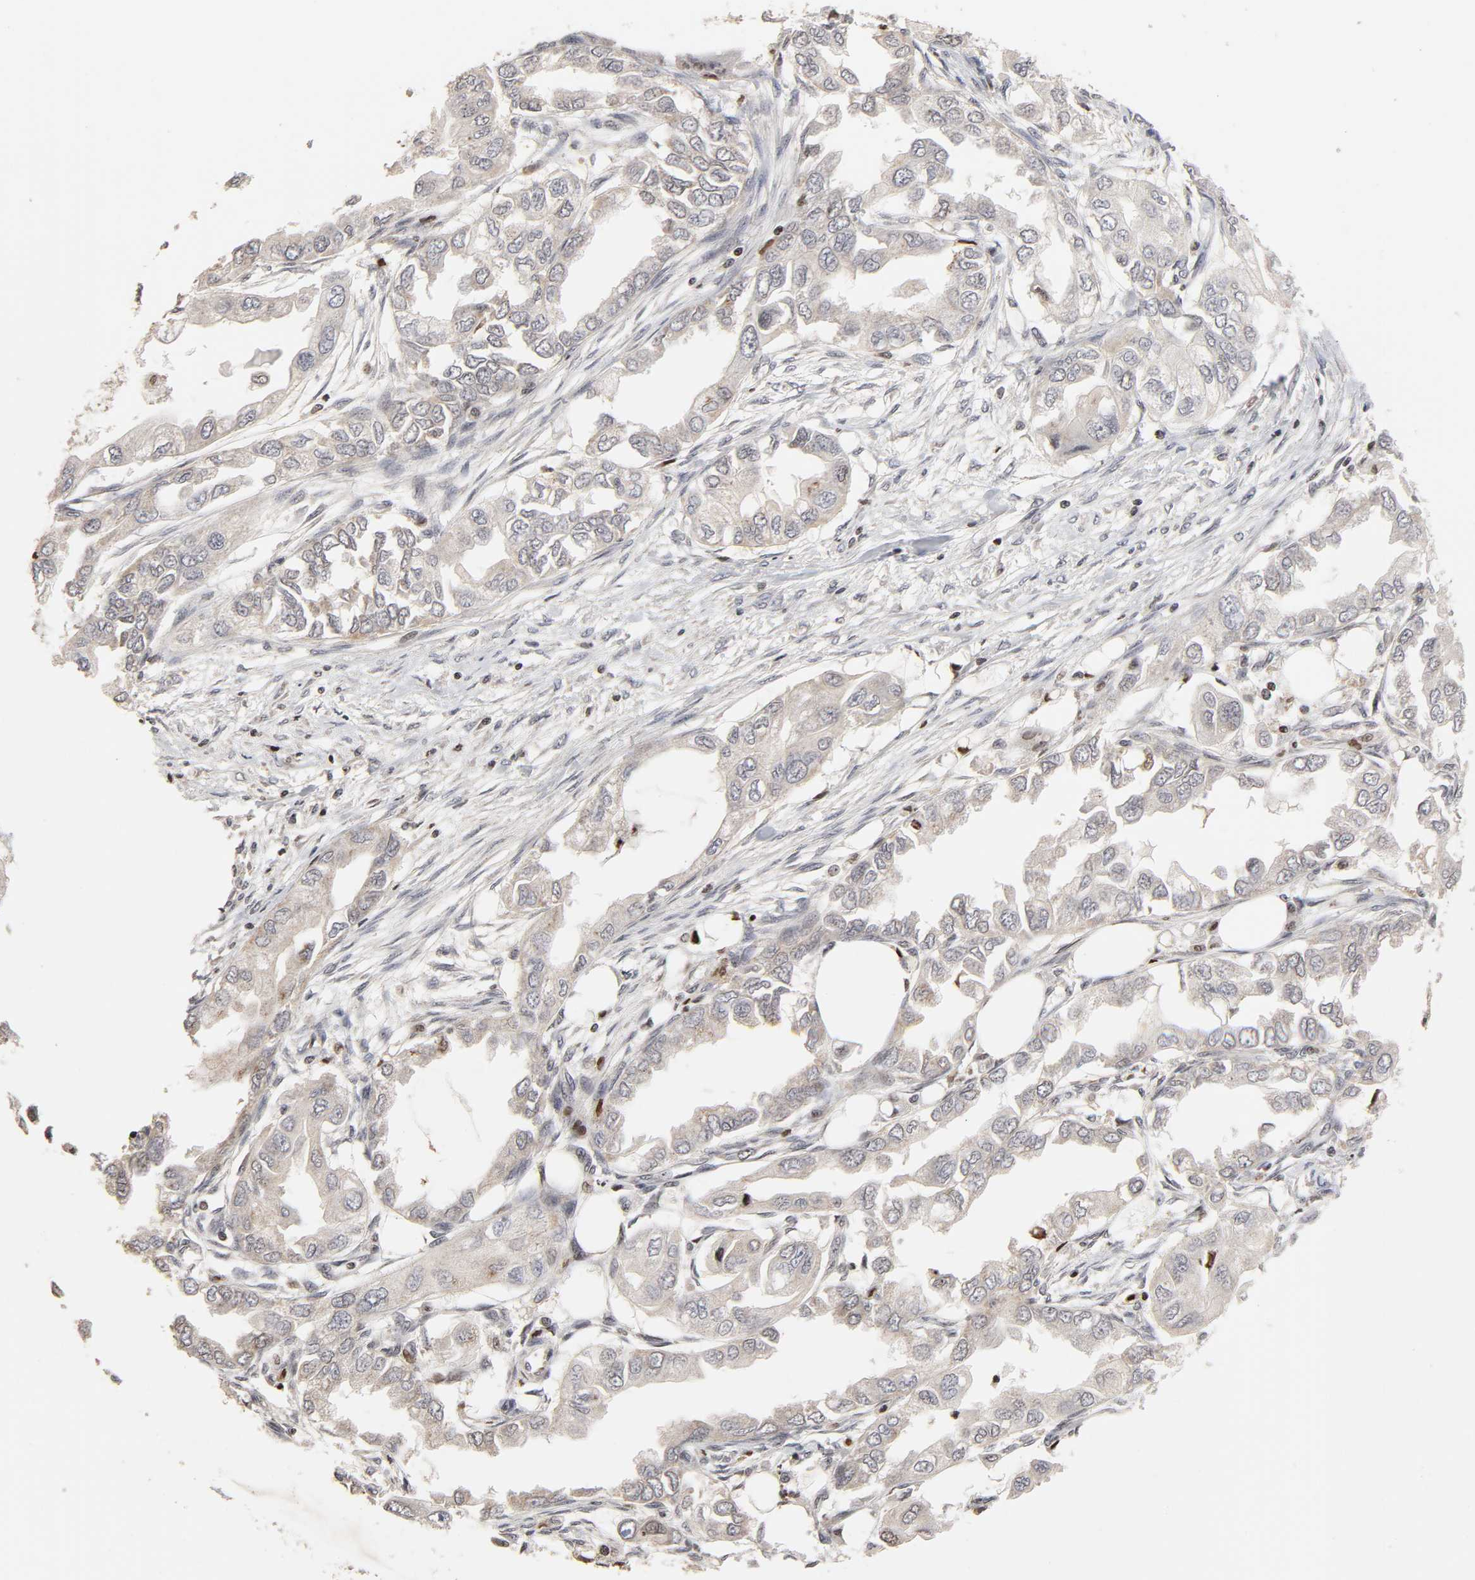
{"staining": {"intensity": "negative", "quantity": "none", "location": "none"}, "tissue": "endometrial cancer", "cell_type": "Tumor cells", "image_type": "cancer", "snomed": [{"axis": "morphology", "description": "Adenocarcinoma, NOS"}, {"axis": "topography", "description": "Endometrium"}], "caption": "This is an immunohistochemistry (IHC) micrograph of human endometrial adenocarcinoma. There is no expression in tumor cells.", "gene": "ZNF473", "patient": {"sex": "female", "age": 67}}